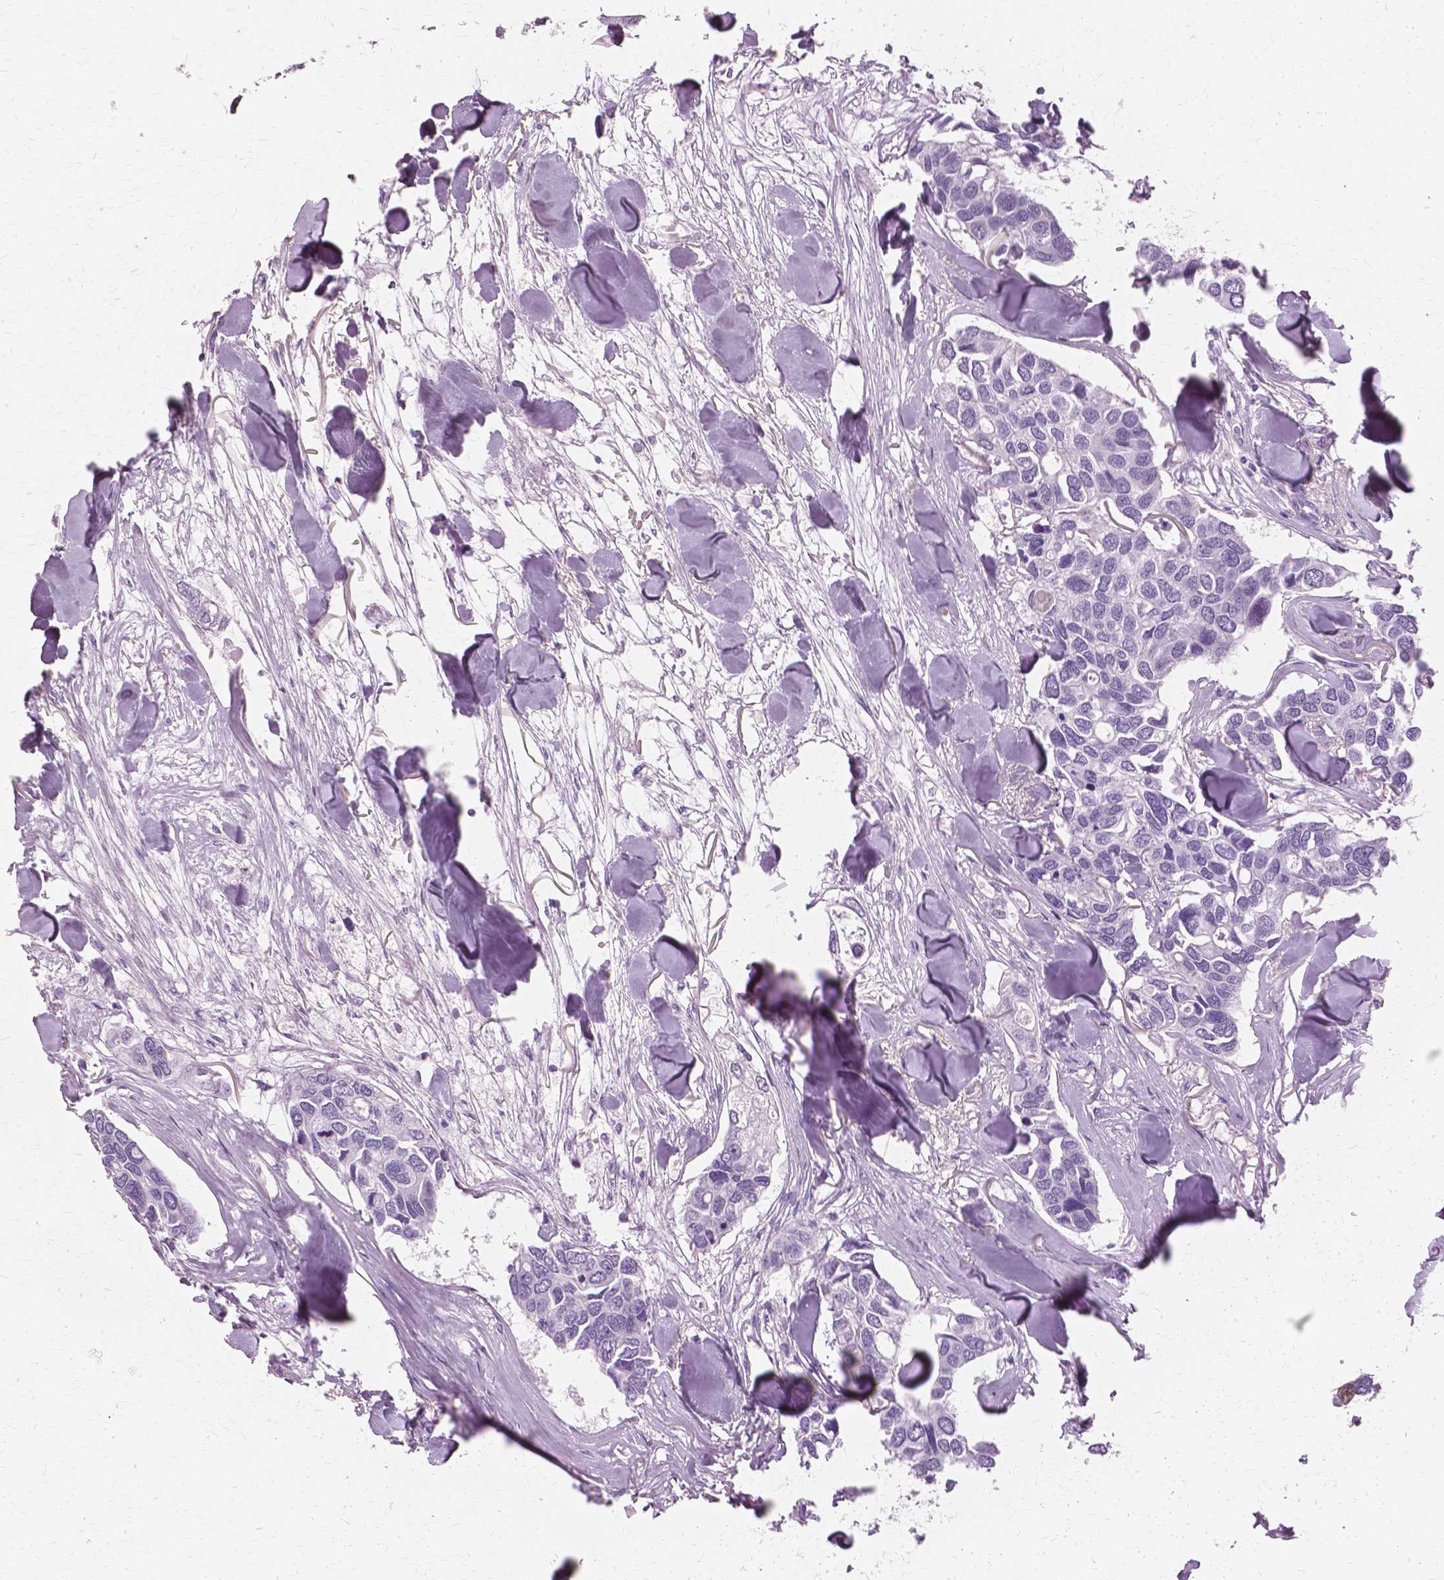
{"staining": {"intensity": "negative", "quantity": "none", "location": "none"}, "tissue": "breast cancer", "cell_type": "Tumor cells", "image_type": "cancer", "snomed": [{"axis": "morphology", "description": "Duct carcinoma"}, {"axis": "topography", "description": "Breast"}], "caption": "Immunohistochemistry (IHC) of human breast cancer (infiltrating ductal carcinoma) shows no staining in tumor cells. The staining was performed using DAB to visualize the protein expression in brown, while the nuclei were stained in blue with hematoxylin (Magnification: 20x).", "gene": "SFTPD", "patient": {"sex": "female", "age": 83}}